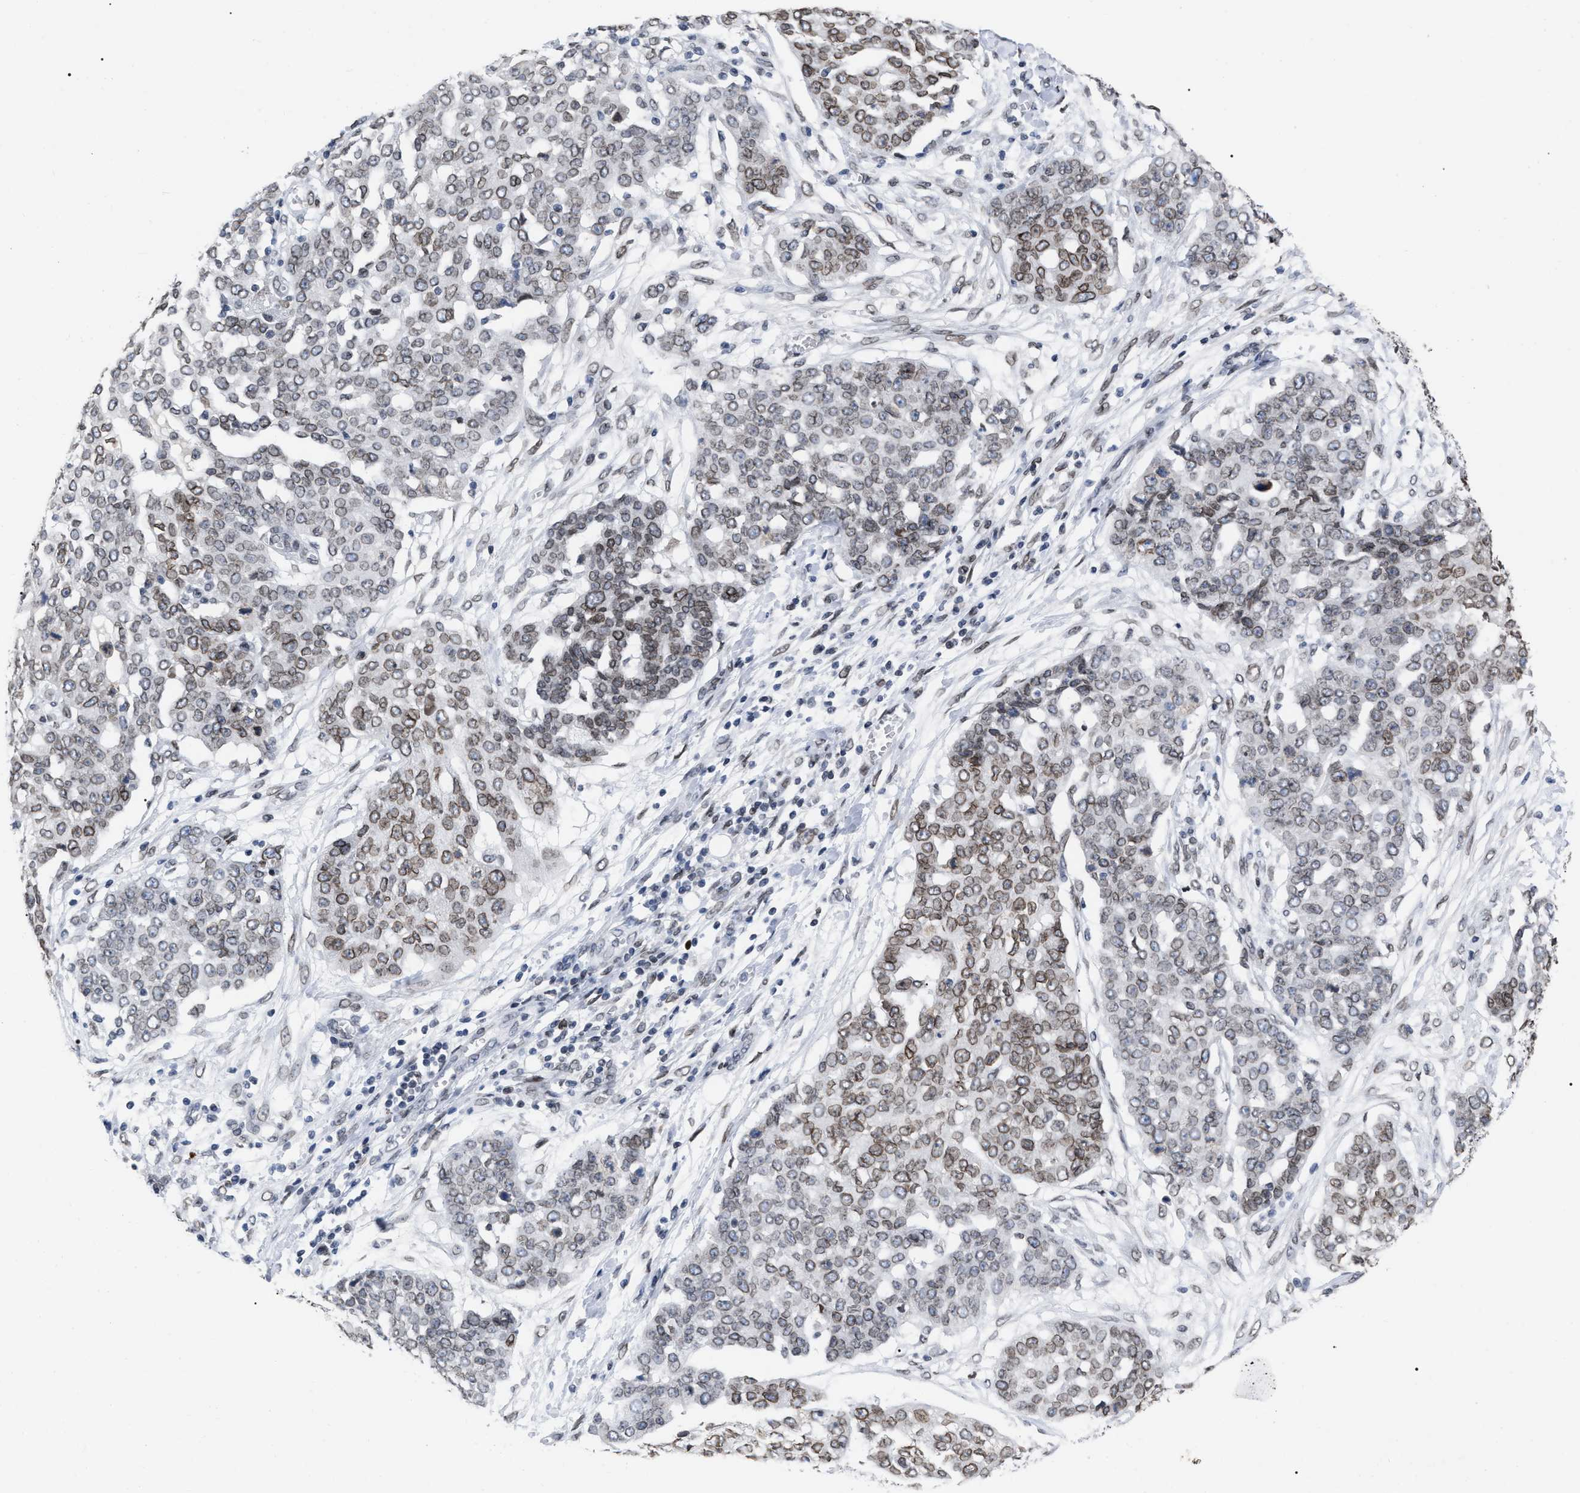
{"staining": {"intensity": "moderate", "quantity": "25%-75%", "location": "cytoplasmic/membranous,nuclear"}, "tissue": "ovarian cancer", "cell_type": "Tumor cells", "image_type": "cancer", "snomed": [{"axis": "morphology", "description": "Cystadenocarcinoma, serous, NOS"}, {"axis": "topography", "description": "Soft tissue"}, {"axis": "topography", "description": "Ovary"}], "caption": "Ovarian cancer (serous cystadenocarcinoma) stained with a protein marker displays moderate staining in tumor cells.", "gene": "TPR", "patient": {"sex": "female", "age": 57}}